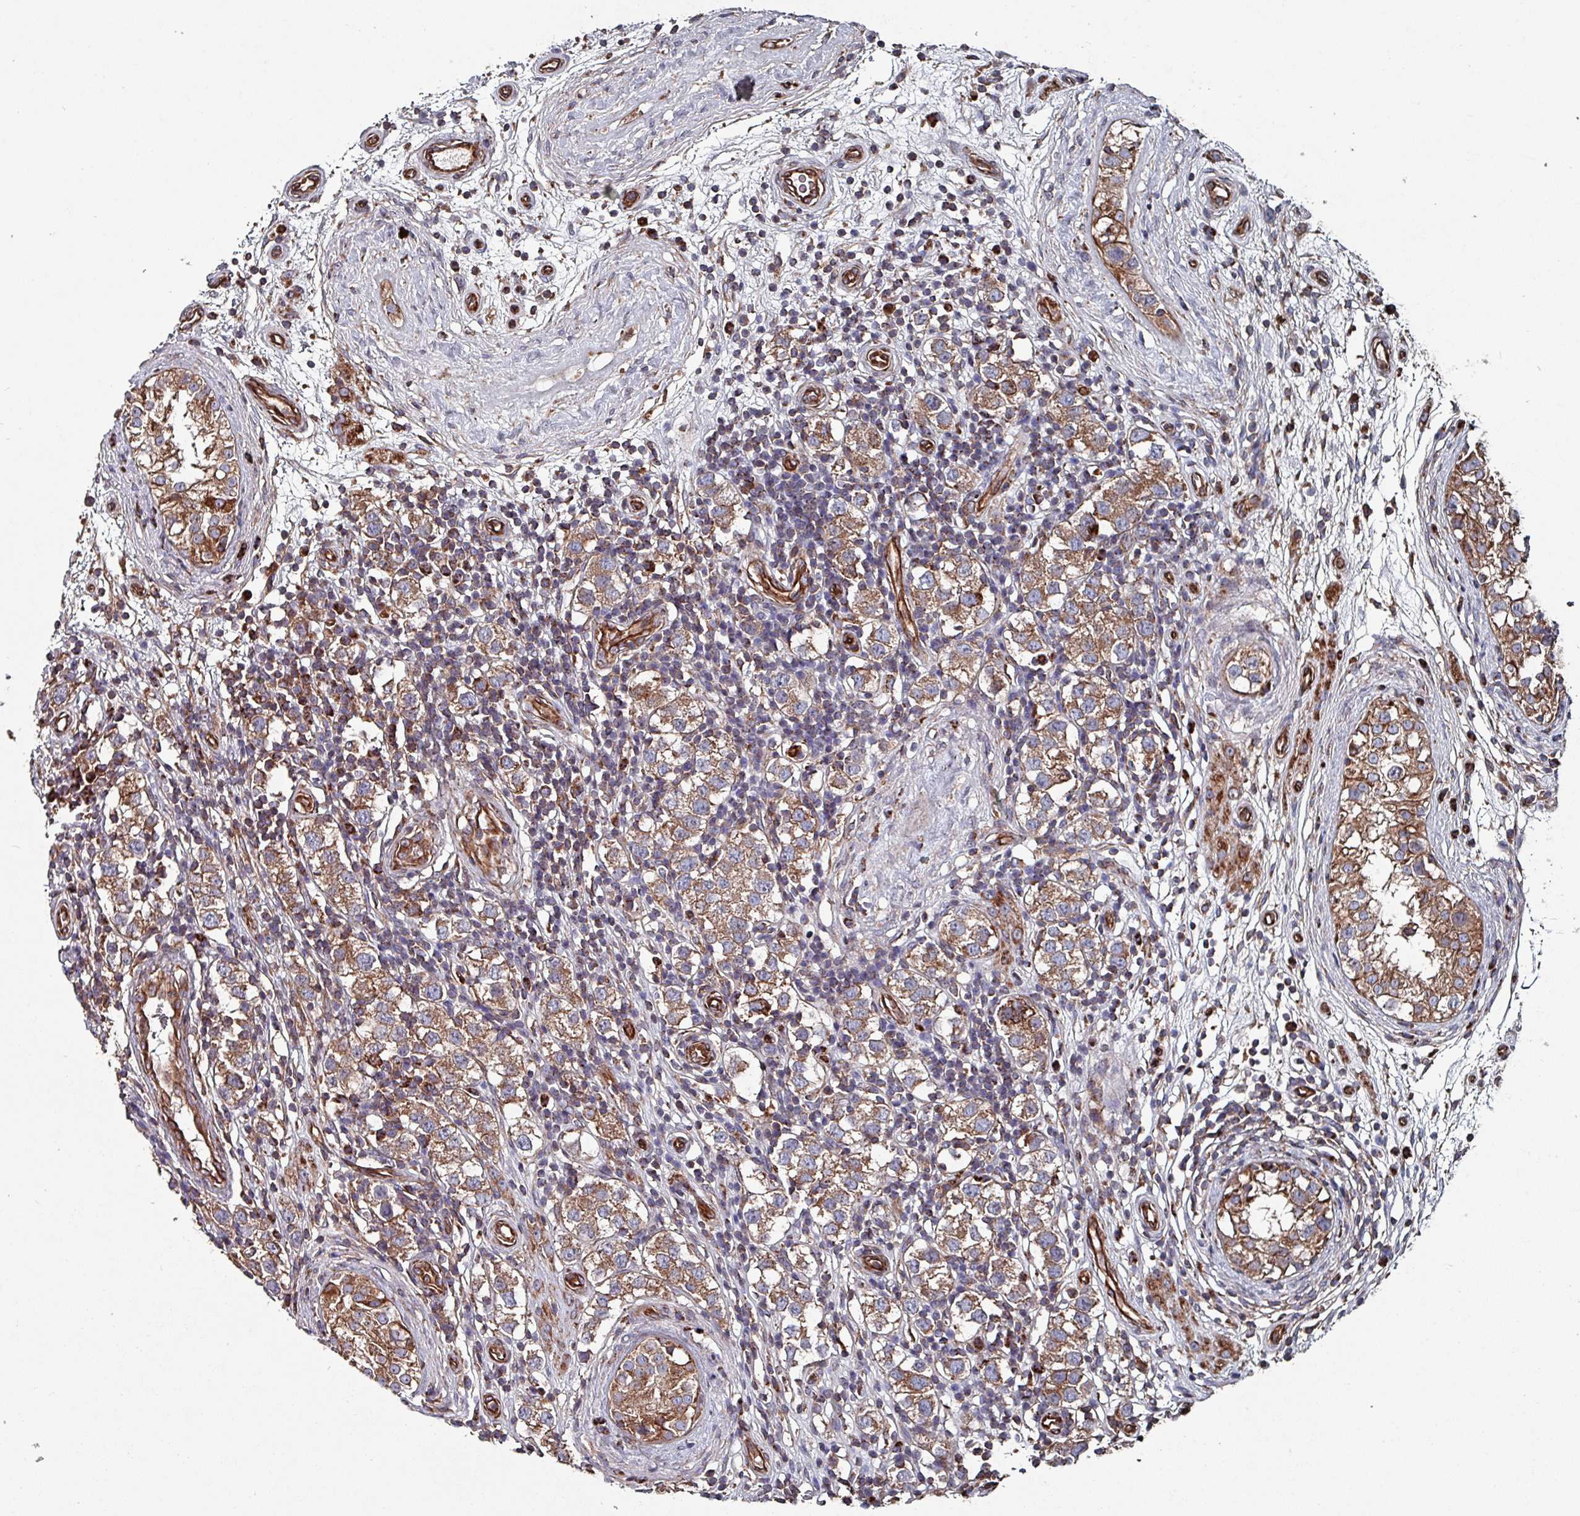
{"staining": {"intensity": "moderate", "quantity": ">75%", "location": "cytoplasmic/membranous"}, "tissue": "testis cancer", "cell_type": "Tumor cells", "image_type": "cancer", "snomed": [{"axis": "morphology", "description": "Seminoma, NOS"}, {"axis": "topography", "description": "Testis"}], "caption": "A medium amount of moderate cytoplasmic/membranous staining is present in about >75% of tumor cells in seminoma (testis) tissue.", "gene": "ANO10", "patient": {"sex": "male", "age": 34}}